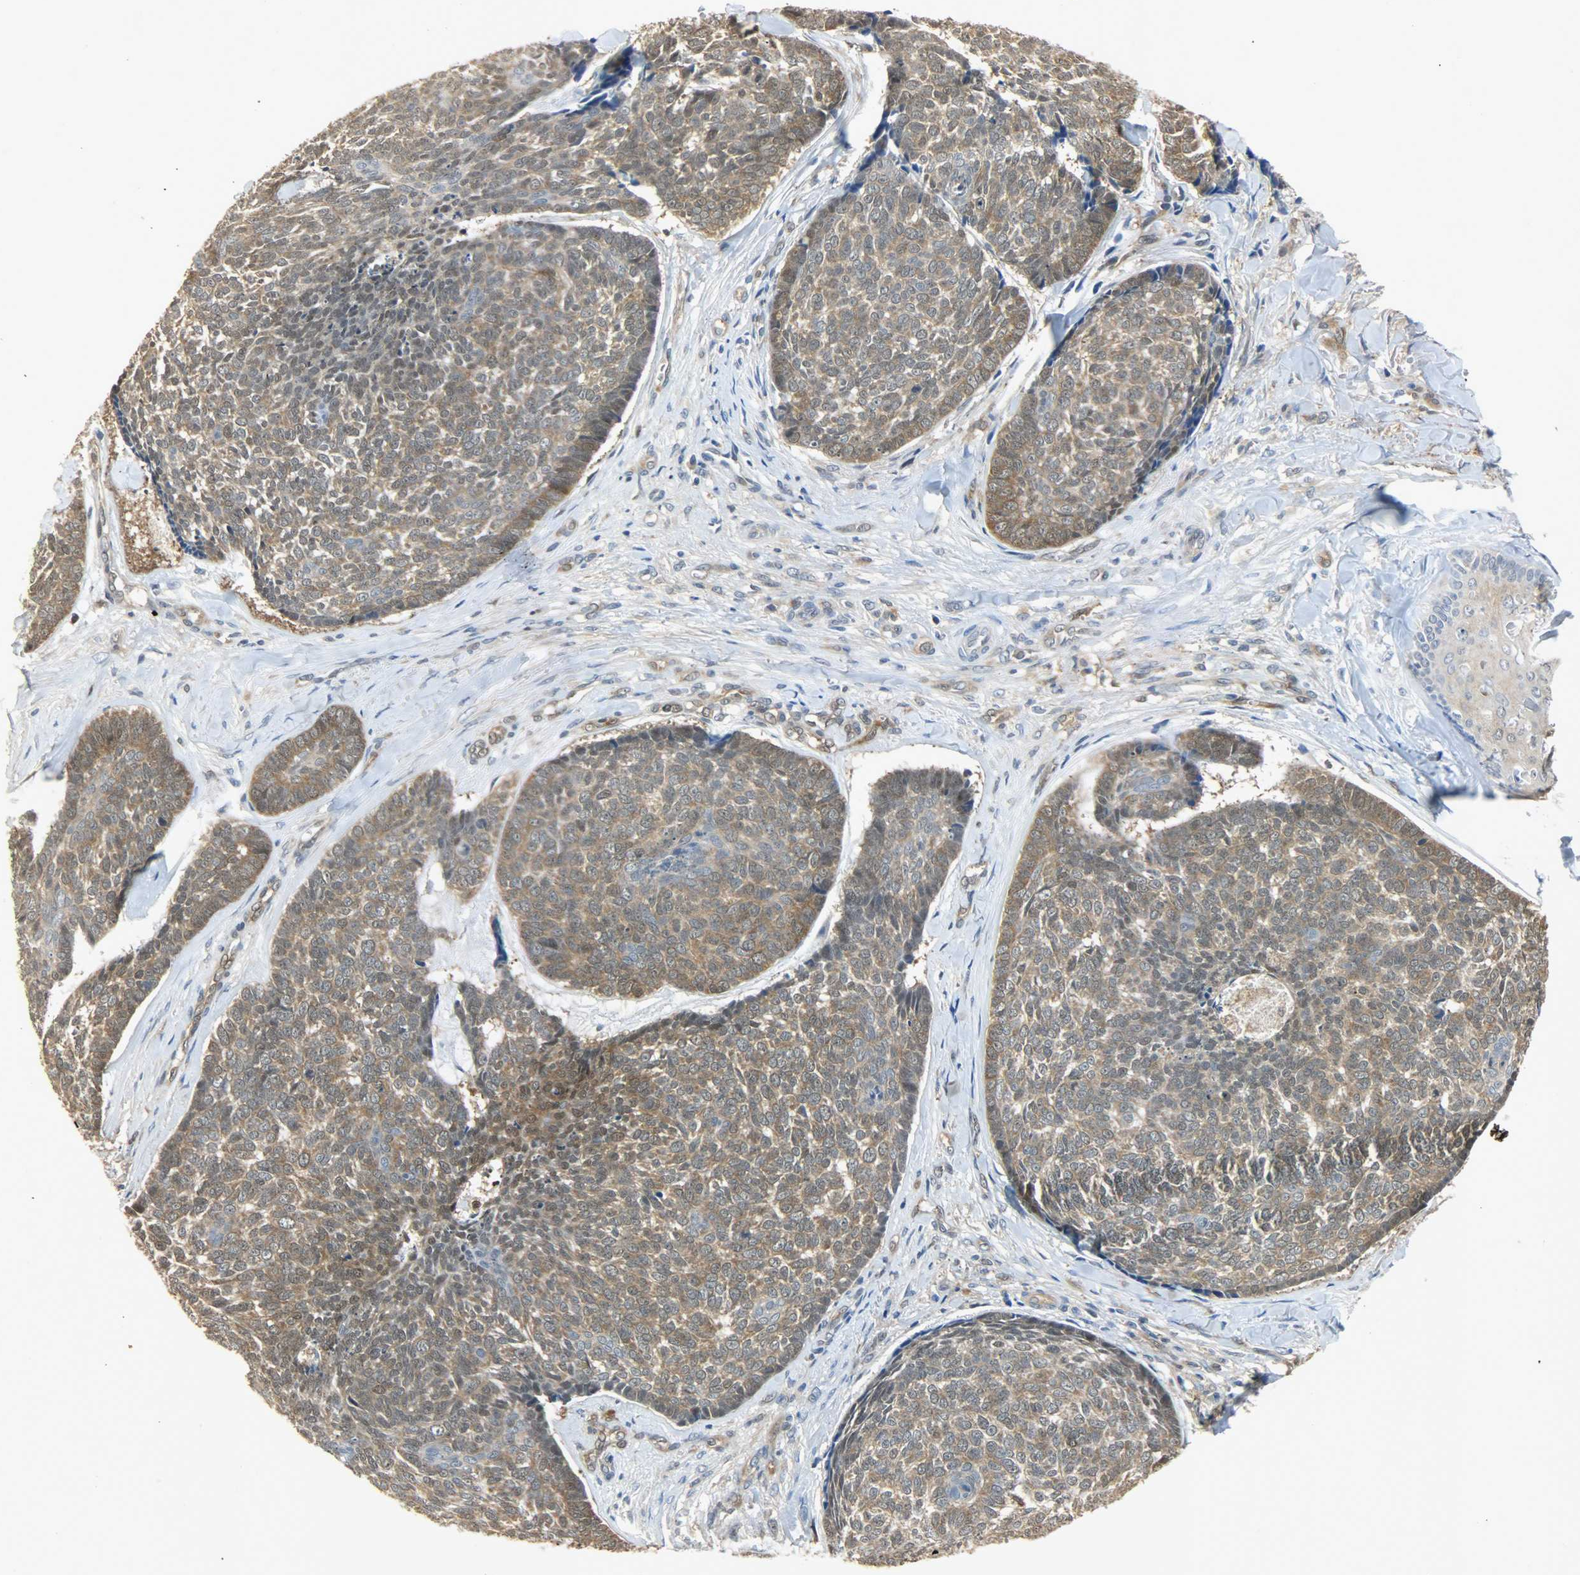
{"staining": {"intensity": "moderate", "quantity": ">75%", "location": "cytoplasmic/membranous,nuclear"}, "tissue": "skin cancer", "cell_type": "Tumor cells", "image_type": "cancer", "snomed": [{"axis": "morphology", "description": "Basal cell carcinoma"}, {"axis": "topography", "description": "Skin"}], "caption": "Basal cell carcinoma (skin) was stained to show a protein in brown. There is medium levels of moderate cytoplasmic/membranous and nuclear positivity in approximately >75% of tumor cells.", "gene": "EIF4EBP1", "patient": {"sex": "male", "age": 84}}